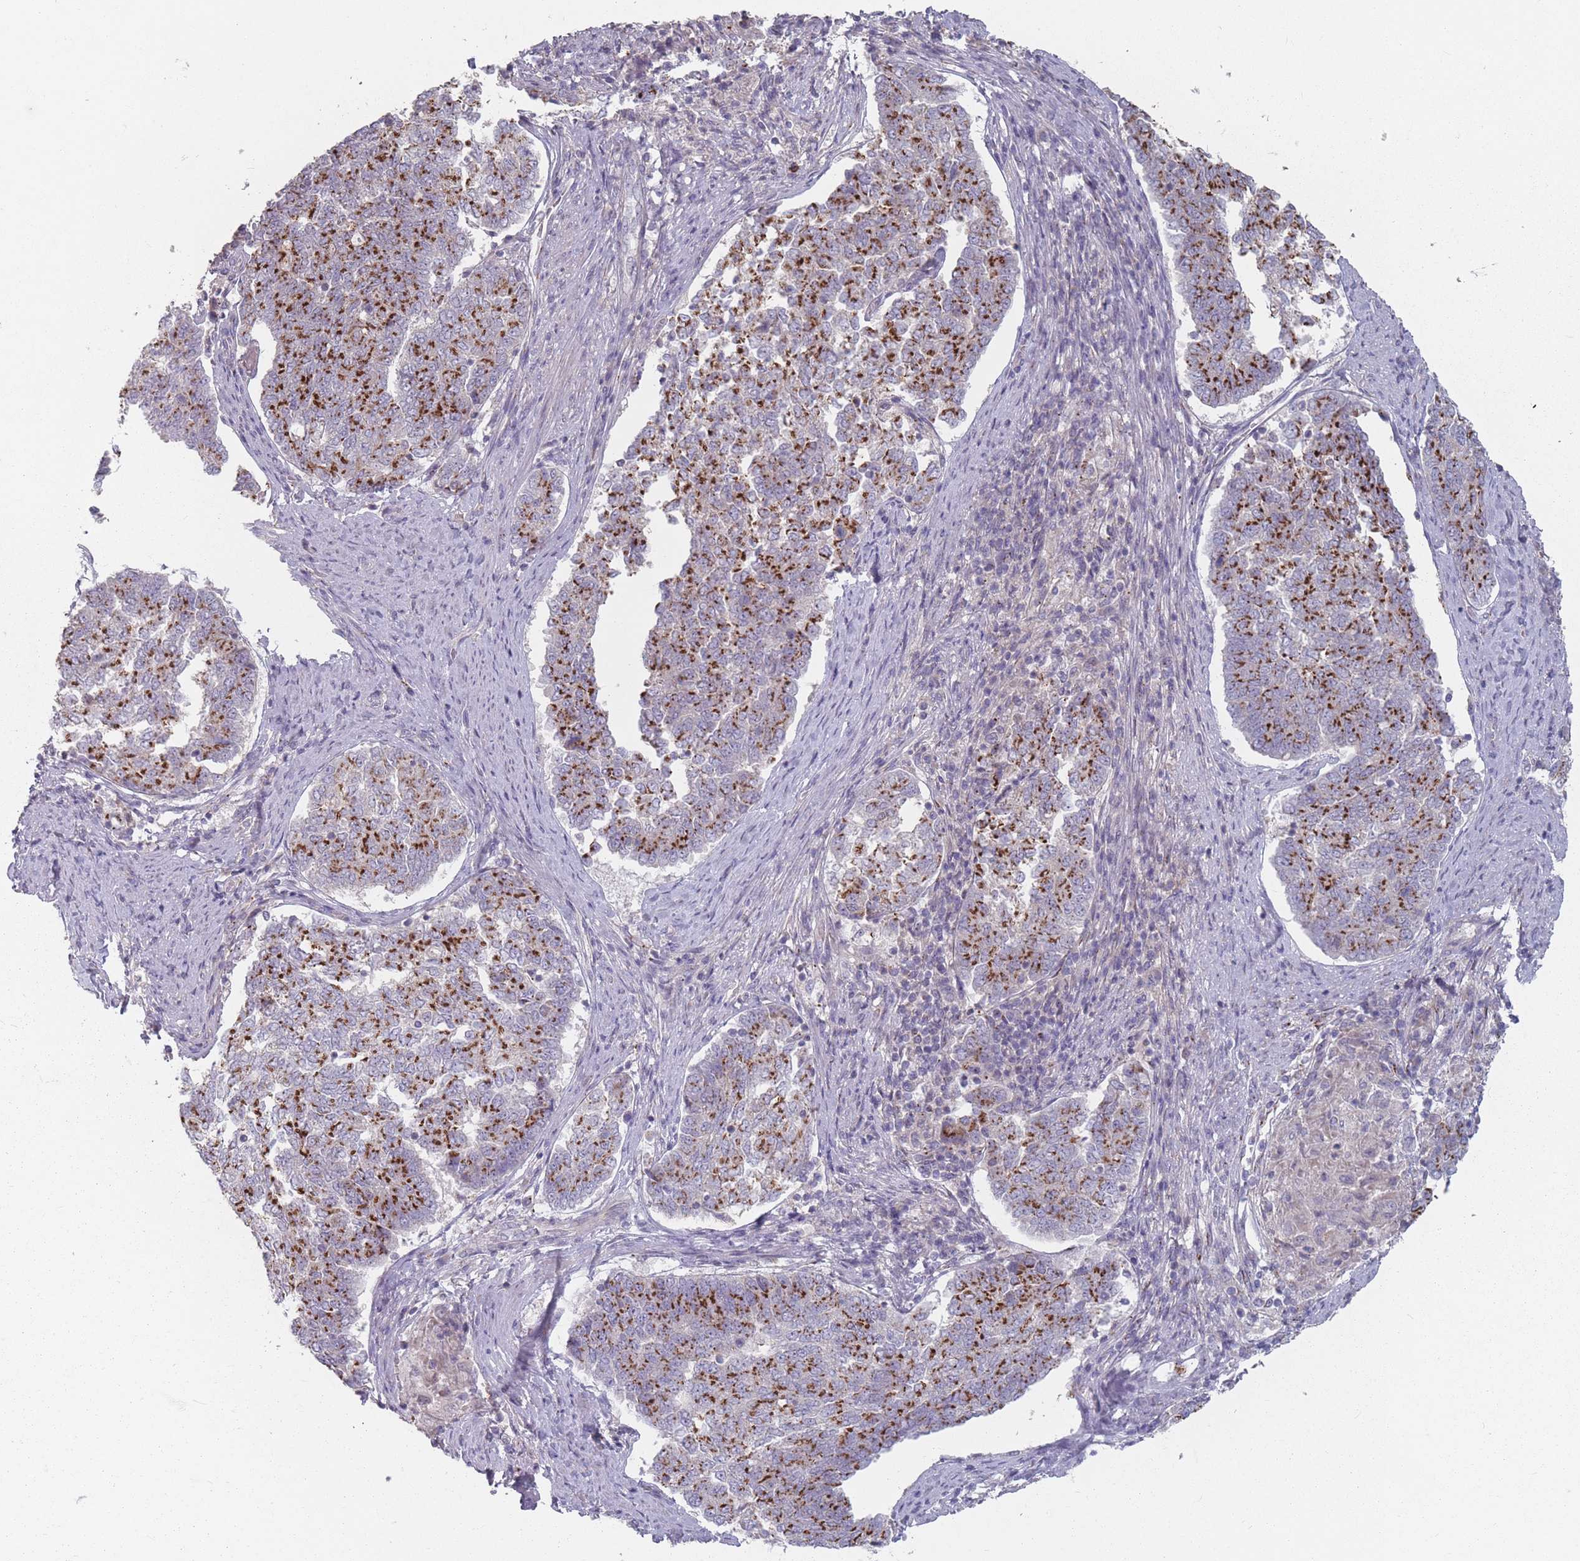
{"staining": {"intensity": "strong", "quantity": "25%-75%", "location": "cytoplasmic/membranous"}, "tissue": "endometrial cancer", "cell_type": "Tumor cells", "image_type": "cancer", "snomed": [{"axis": "morphology", "description": "Adenocarcinoma, NOS"}, {"axis": "topography", "description": "Endometrium"}], "caption": "A high amount of strong cytoplasmic/membranous expression is present in approximately 25%-75% of tumor cells in endometrial cancer (adenocarcinoma) tissue.", "gene": "AKAIN1", "patient": {"sex": "female", "age": 80}}